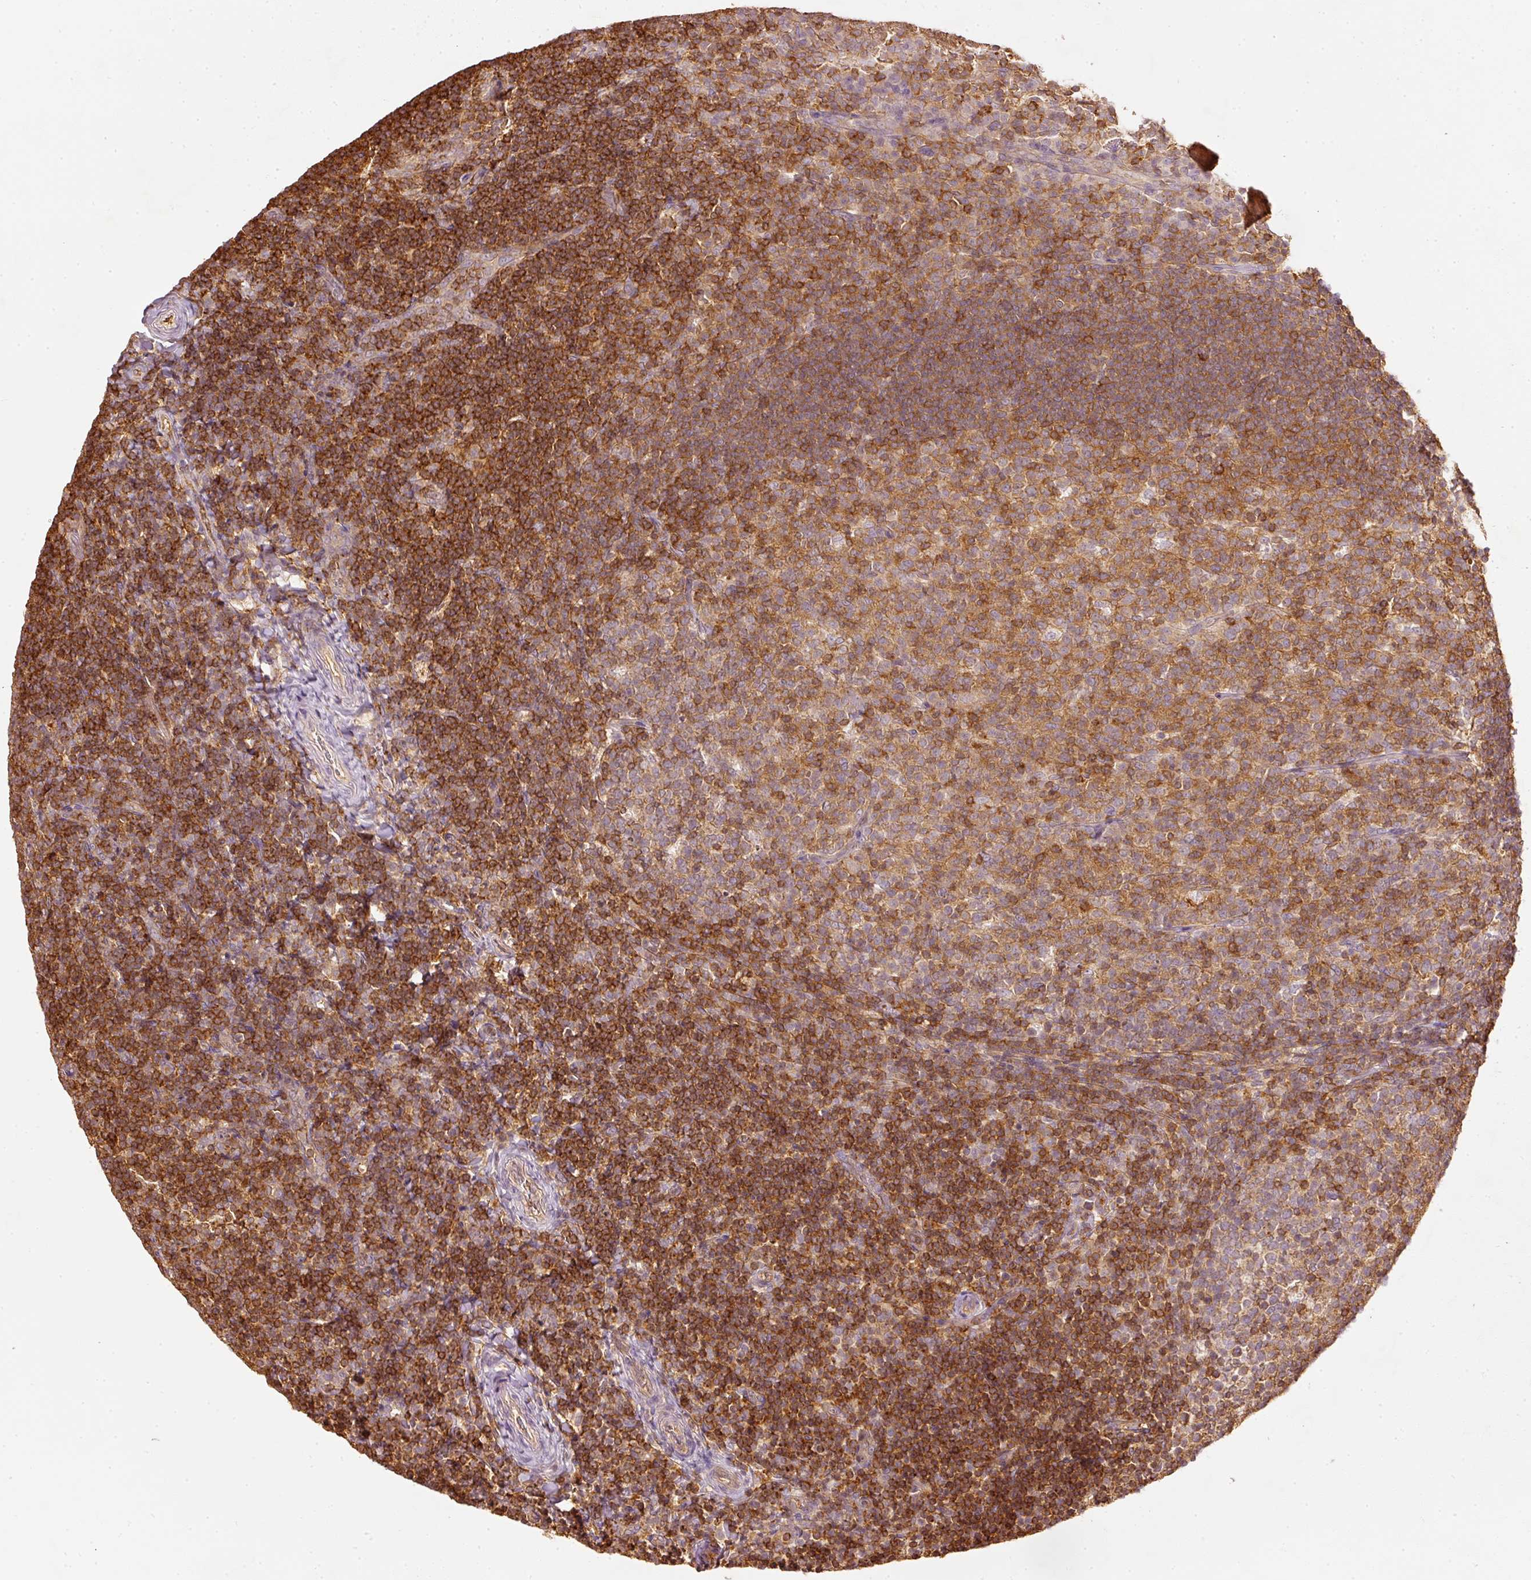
{"staining": {"intensity": "moderate", "quantity": "25%-75%", "location": "cytoplasmic/membranous"}, "tissue": "tonsil", "cell_type": "Germinal center cells", "image_type": "normal", "snomed": [{"axis": "morphology", "description": "Normal tissue, NOS"}, {"axis": "topography", "description": "Tonsil"}], "caption": "Human tonsil stained with a brown dye demonstrates moderate cytoplasmic/membranous positive staining in about 25%-75% of germinal center cells.", "gene": "EVL", "patient": {"sex": "female", "age": 10}}